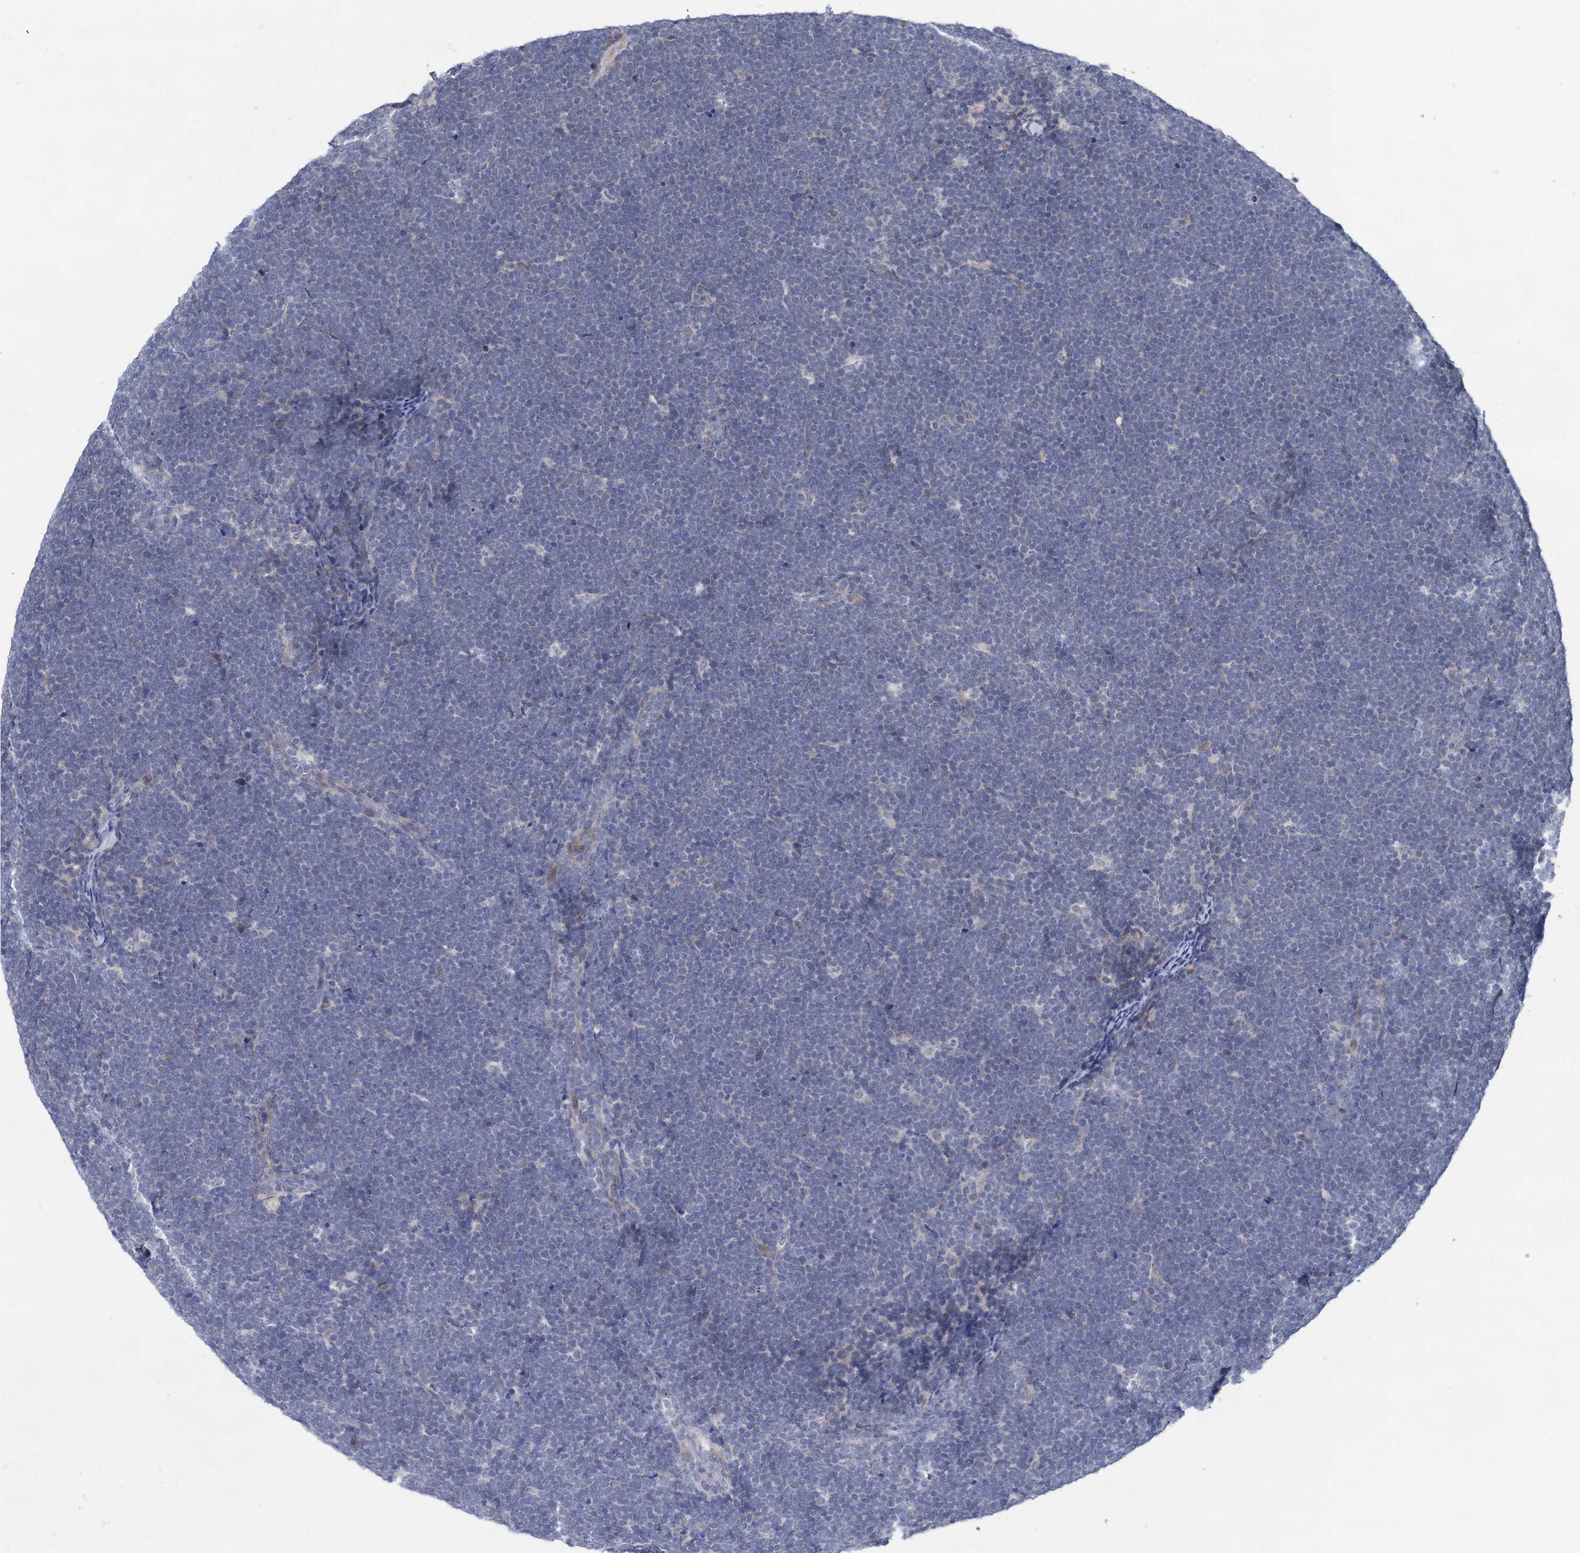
{"staining": {"intensity": "negative", "quantity": "none", "location": "none"}, "tissue": "lymphoma", "cell_type": "Tumor cells", "image_type": "cancer", "snomed": [{"axis": "morphology", "description": "Malignant lymphoma, non-Hodgkin's type, High grade"}, {"axis": "topography", "description": "Lymph node"}], "caption": "The image shows no significant positivity in tumor cells of high-grade malignant lymphoma, non-Hodgkin's type.", "gene": "CAPRIN2", "patient": {"sex": "male", "age": 13}}